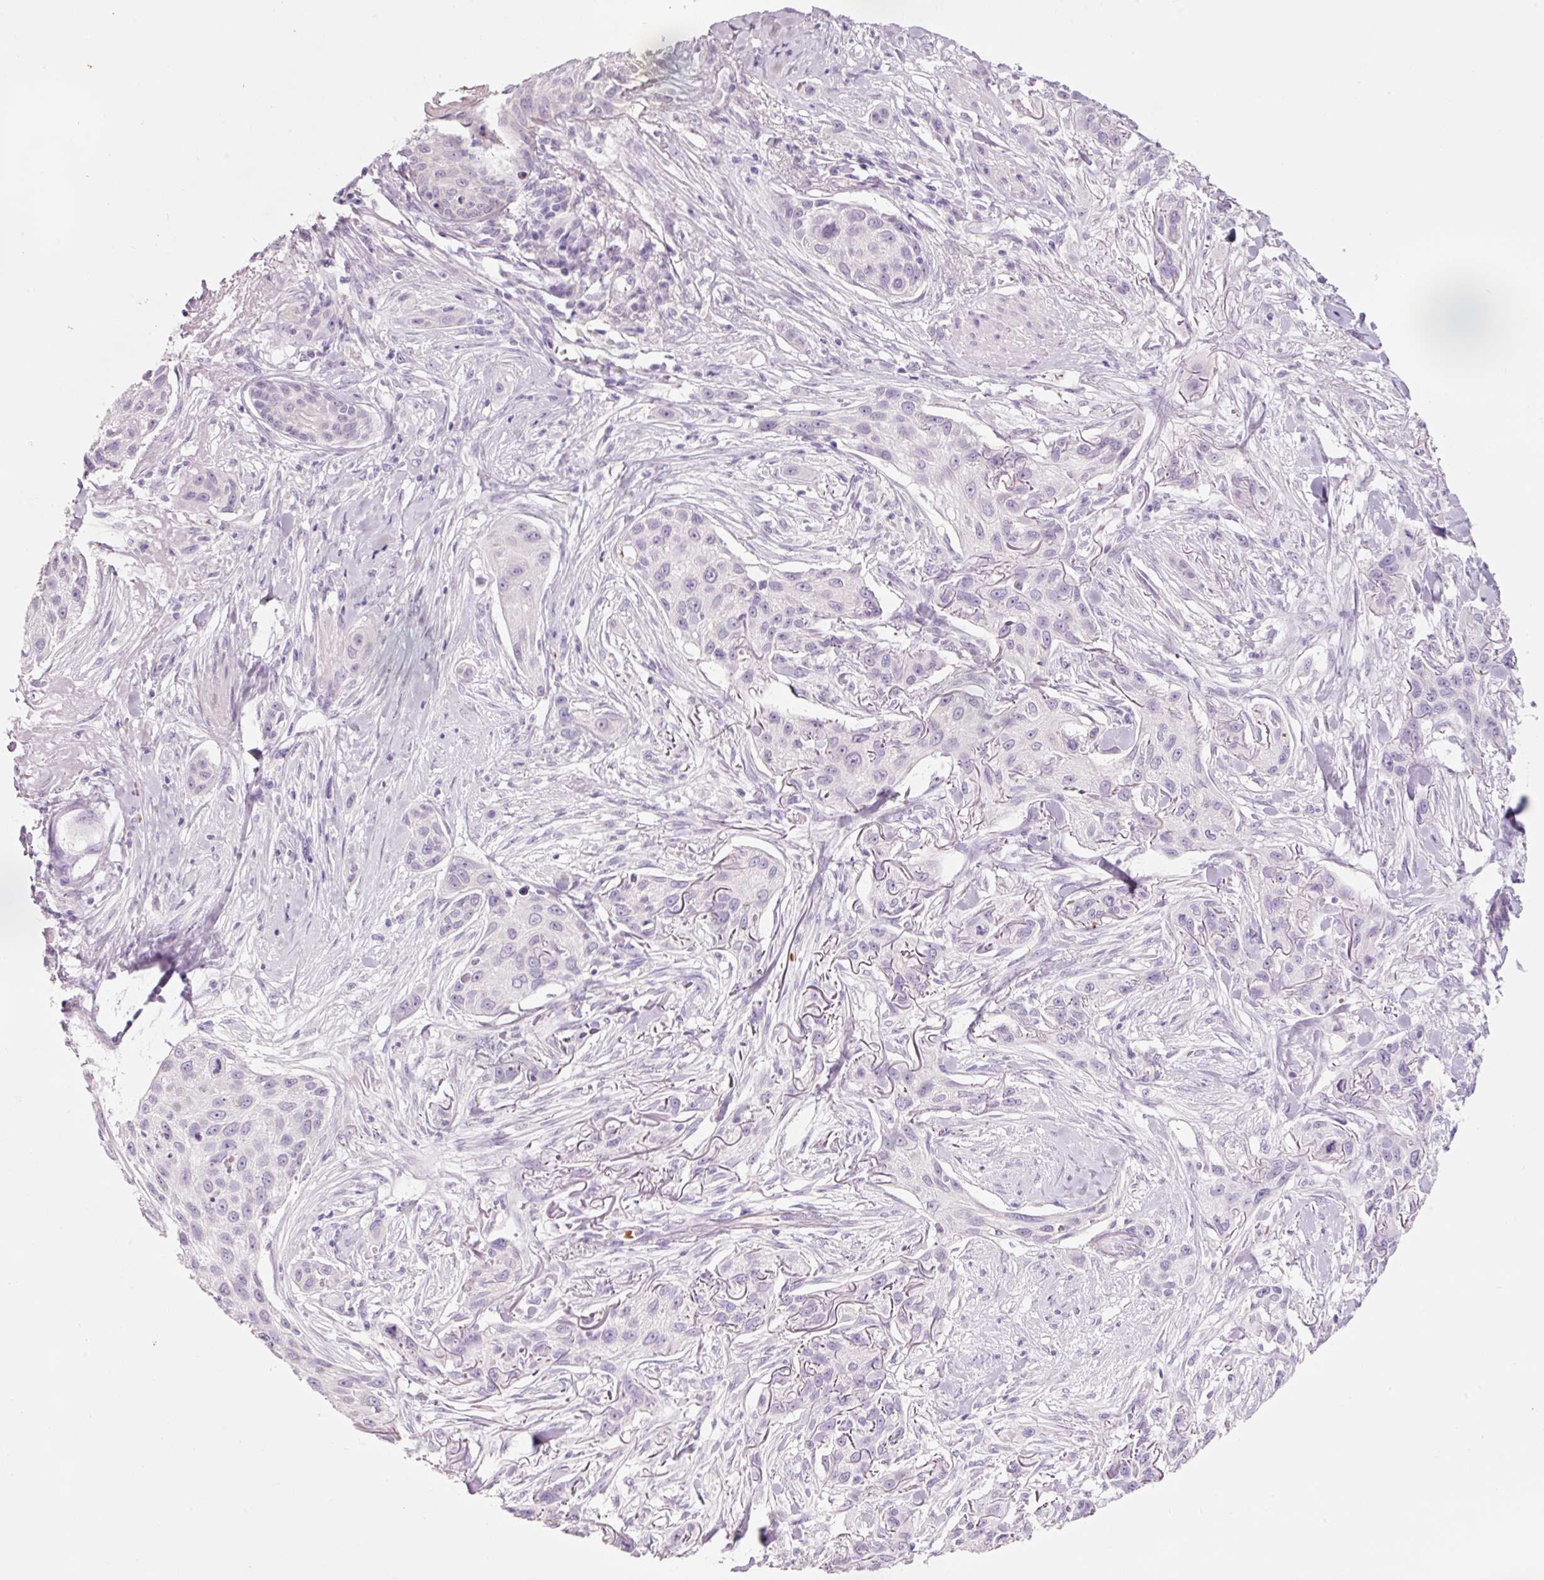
{"staining": {"intensity": "negative", "quantity": "none", "location": "none"}, "tissue": "skin cancer", "cell_type": "Tumor cells", "image_type": "cancer", "snomed": [{"axis": "morphology", "description": "Squamous cell carcinoma, NOS"}, {"axis": "topography", "description": "Skin"}], "caption": "There is no significant expression in tumor cells of skin cancer.", "gene": "DHRS11", "patient": {"sex": "male", "age": 63}}